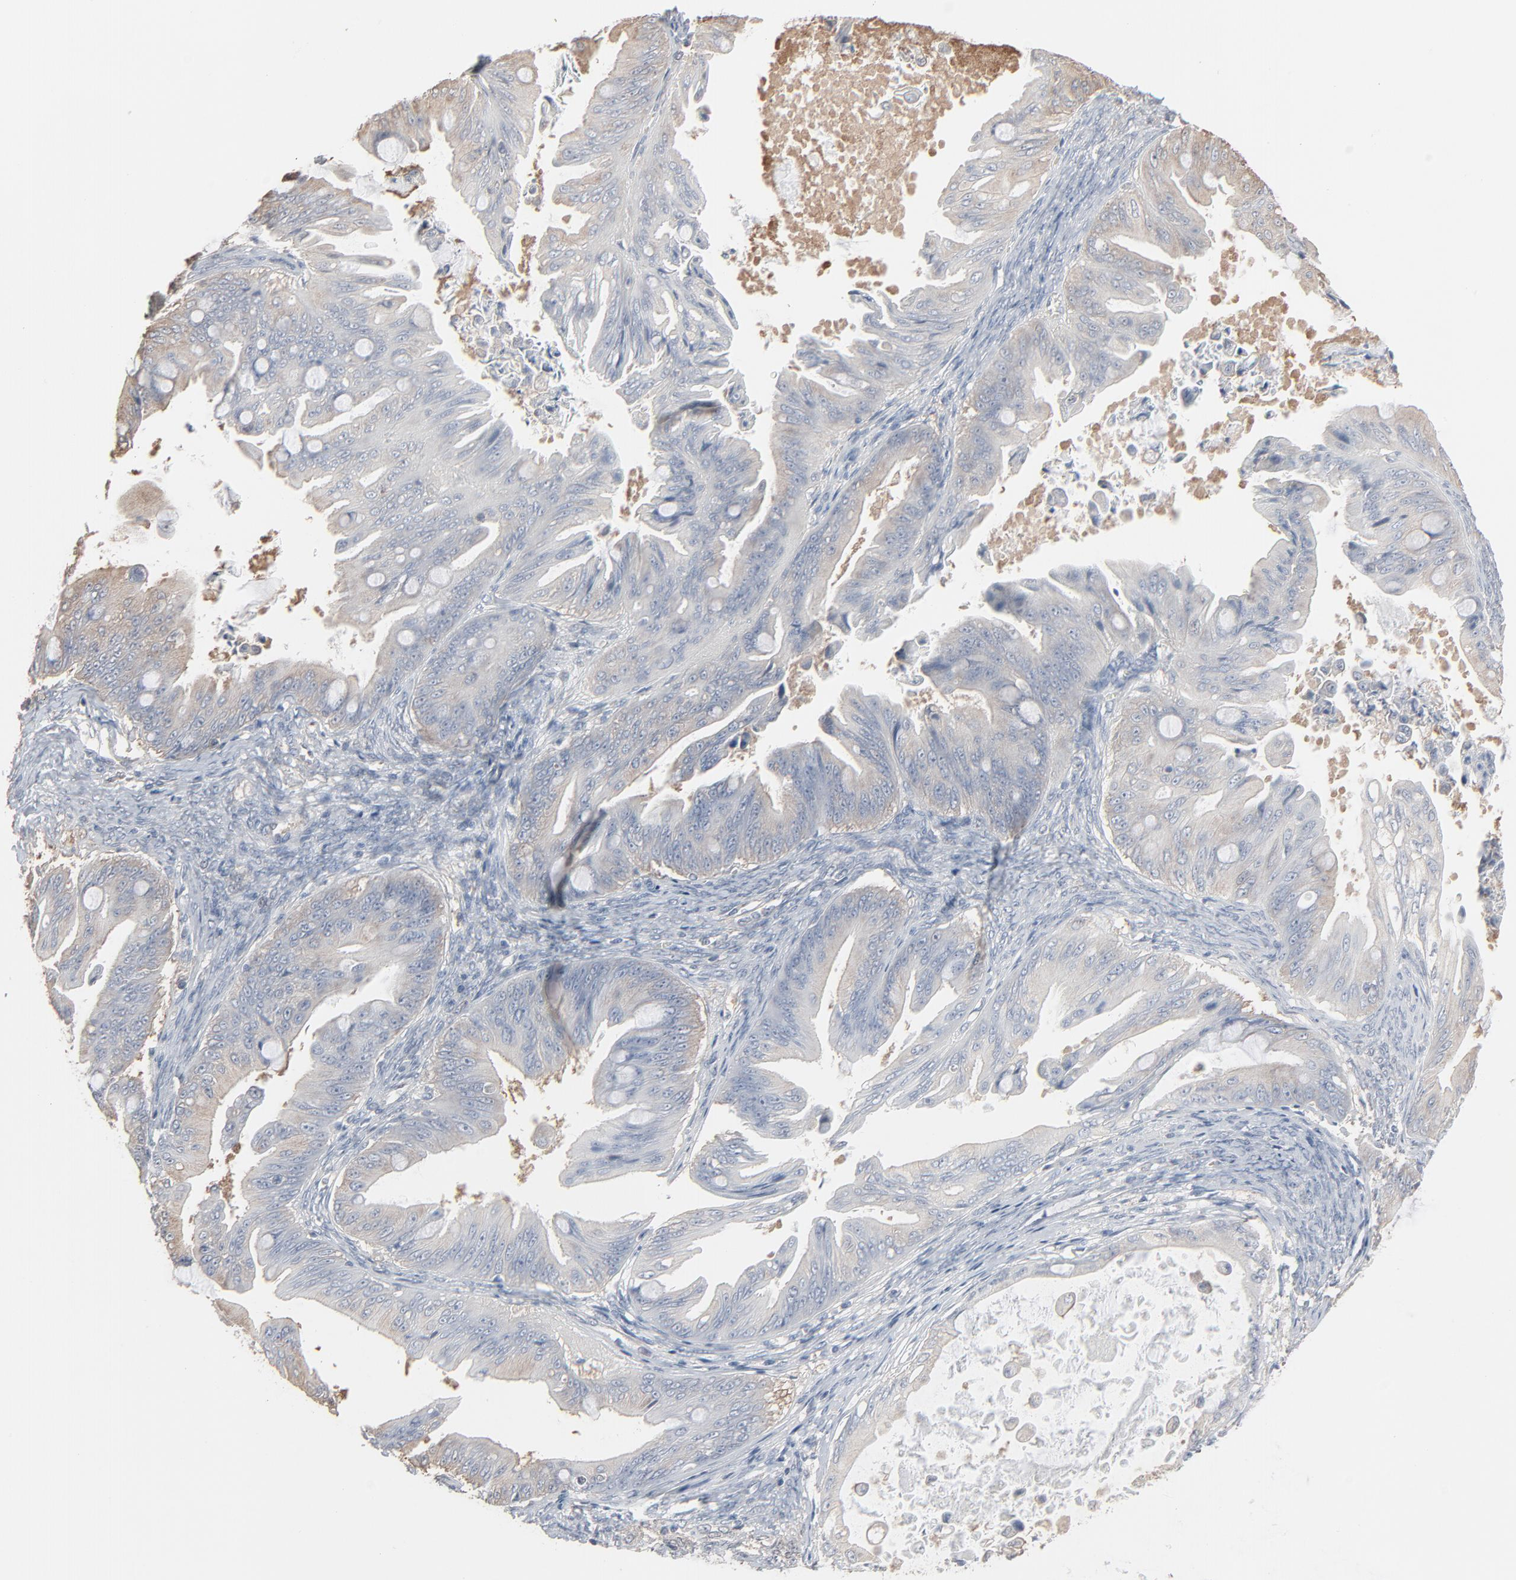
{"staining": {"intensity": "weak", "quantity": "<25%", "location": "cytoplasmic/membranous"}, "tissue": "ovarian cancer", "cell_type": "Tumor cells", "image_type": "cancer", "snomed": [{"axis": "morphology", "description": "Cystadenocarcinoma, mucinous, NOS"}, {"axis": "topography", "description": "Ovary"}], "caption": "Tumor cells are negative for protein expression in human mucinous cystadenocarcinoma (ovarian). (DAB (3,3'-diaminobenzidine) immunohistochemistry, high magnification).", "gene": "CCT5", "patient": {"sex": "female", "age": 37}}